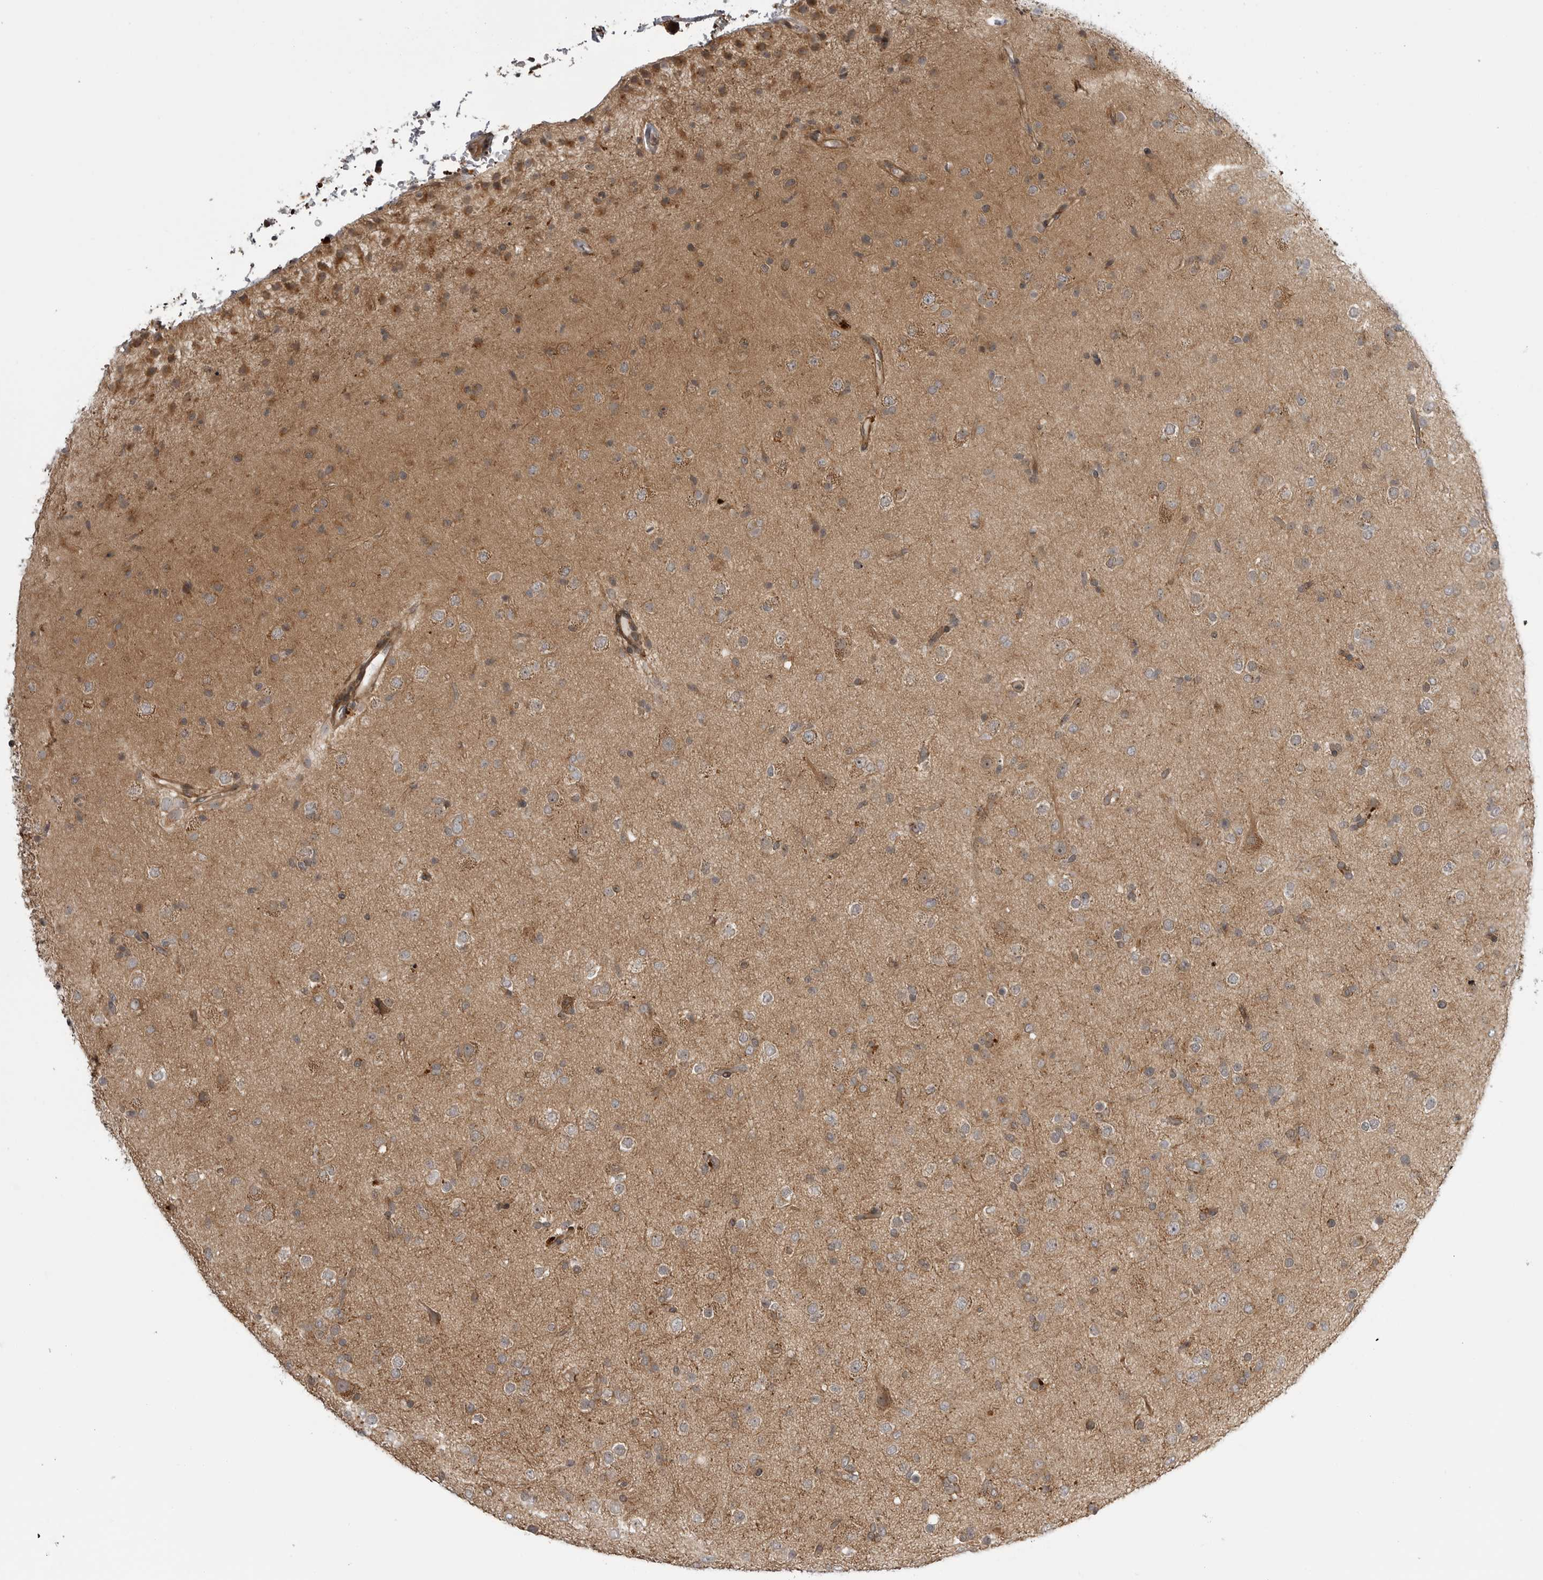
{"staining": {"intensity": "weak", "quantity": "25%-75%", "location": "cytoplasmic/membranous"}, "tissue": "glioma", "cell_type": "Tumor cells", "image_type": "cancer", "snomed": [{"axis": "morphology", "description": "Glioma, malignant, Low grade"}, {"axis": "topography", "description": "Brain"}], "caption": "Brown immunohistochemical staining in malignant glioma (low-grade) displays weak cytoplasmic/membranous expression in about 25%-75% of tumor cells.", "gene": "LRRC45", "patient": {"sex": "male", "age": 65}}